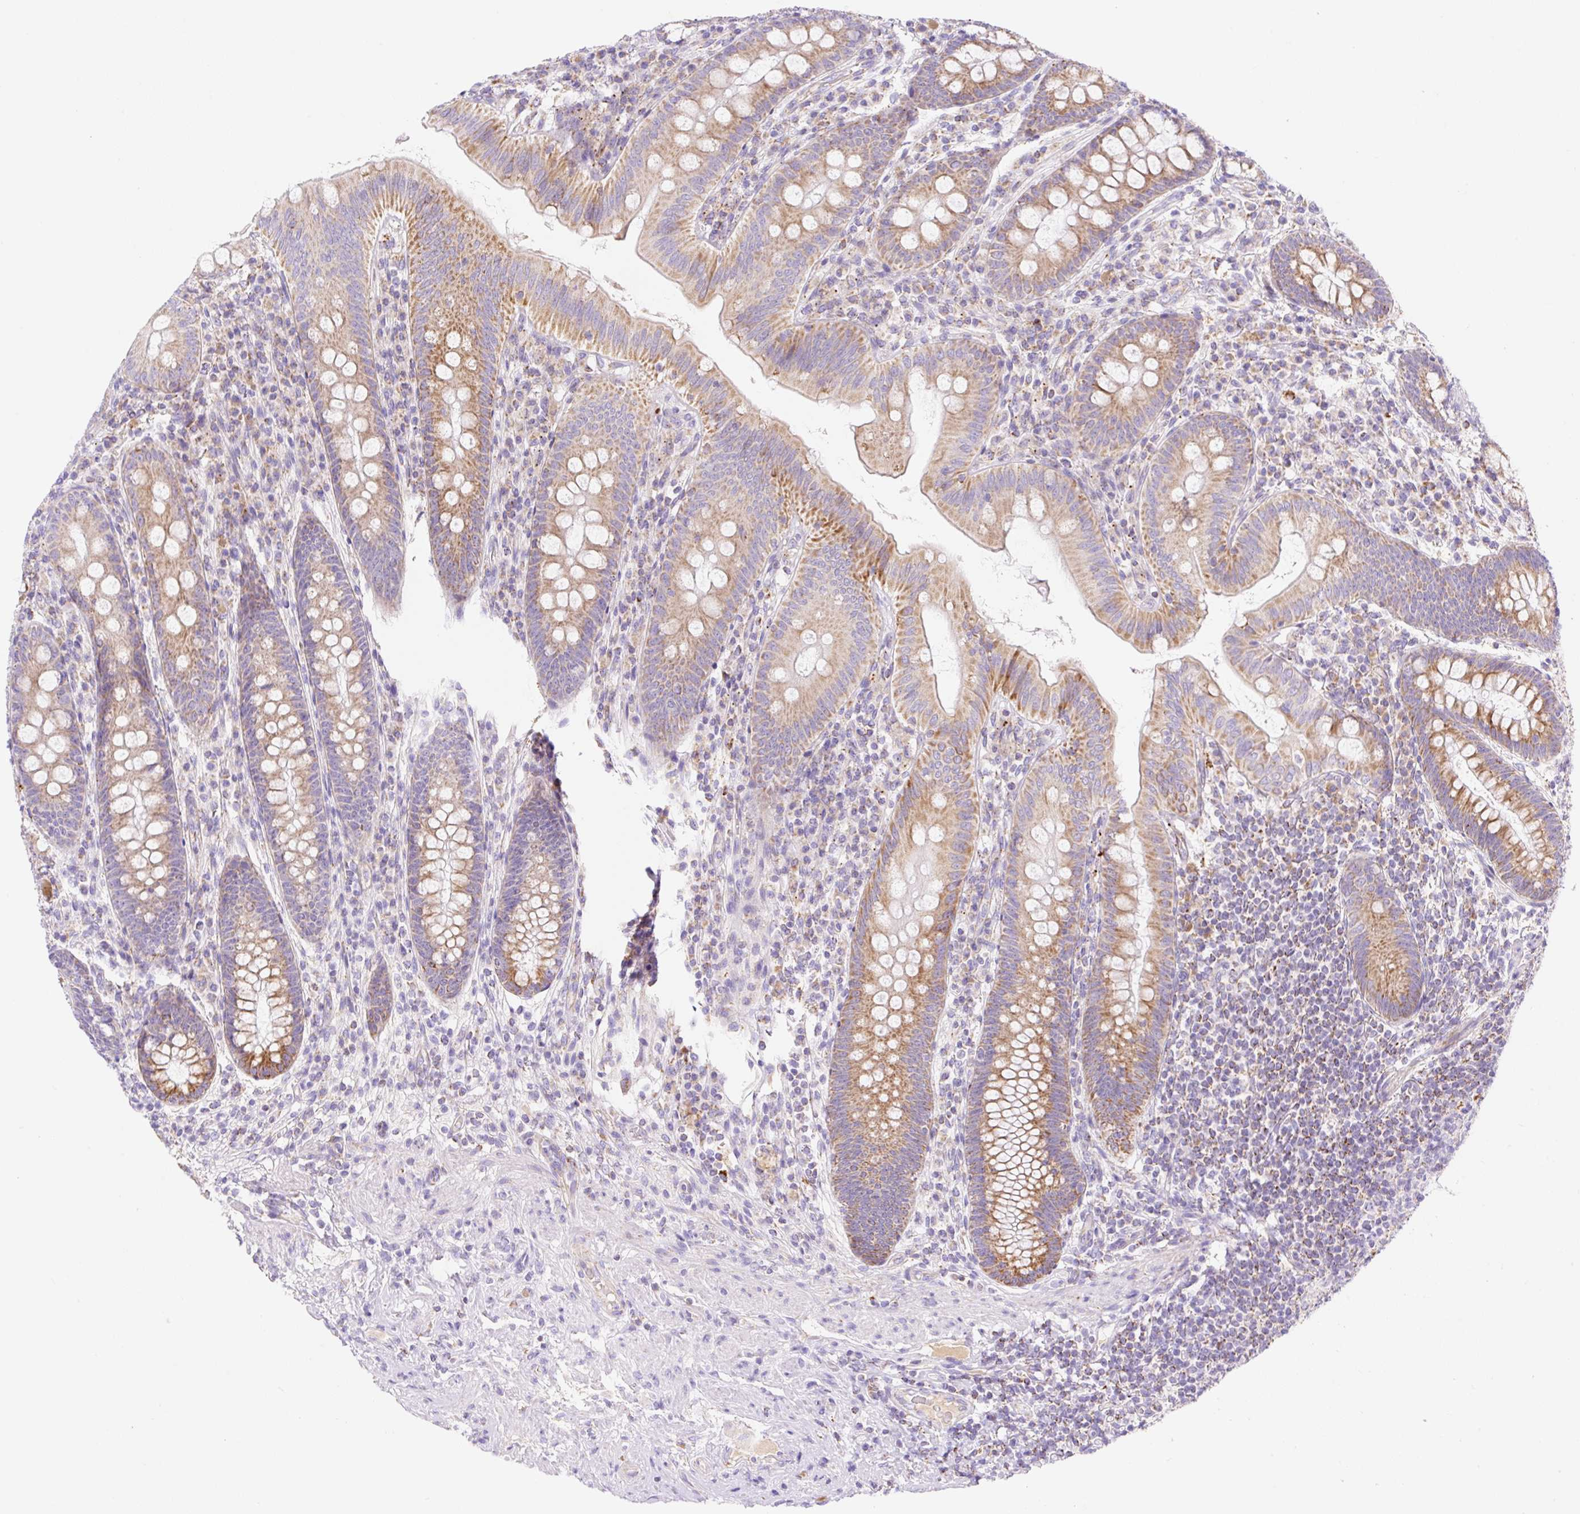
{"staining": {"intensity": "moderate", "quantity": ">75%", "location": "cytoplasmic/membranous"}, "tissue": "appendix", "cell_type": "Glandular cells", "image_type": "normal", "snomed": [{"axis": "morphology", "description": "Normal tissue, NOS"}, {"axis": "topography", "description": "Appendix"}], "caption": "Immunohistochemical staining of benign appendix demonstrates medium levels of moderate cytoplasmic/membranous staining in about >75% of glandular cells. (IHC, brightfield microscopy, high magnification).", "gene": "ETNK2", "patient": {"sex": "male", "age": 71}}